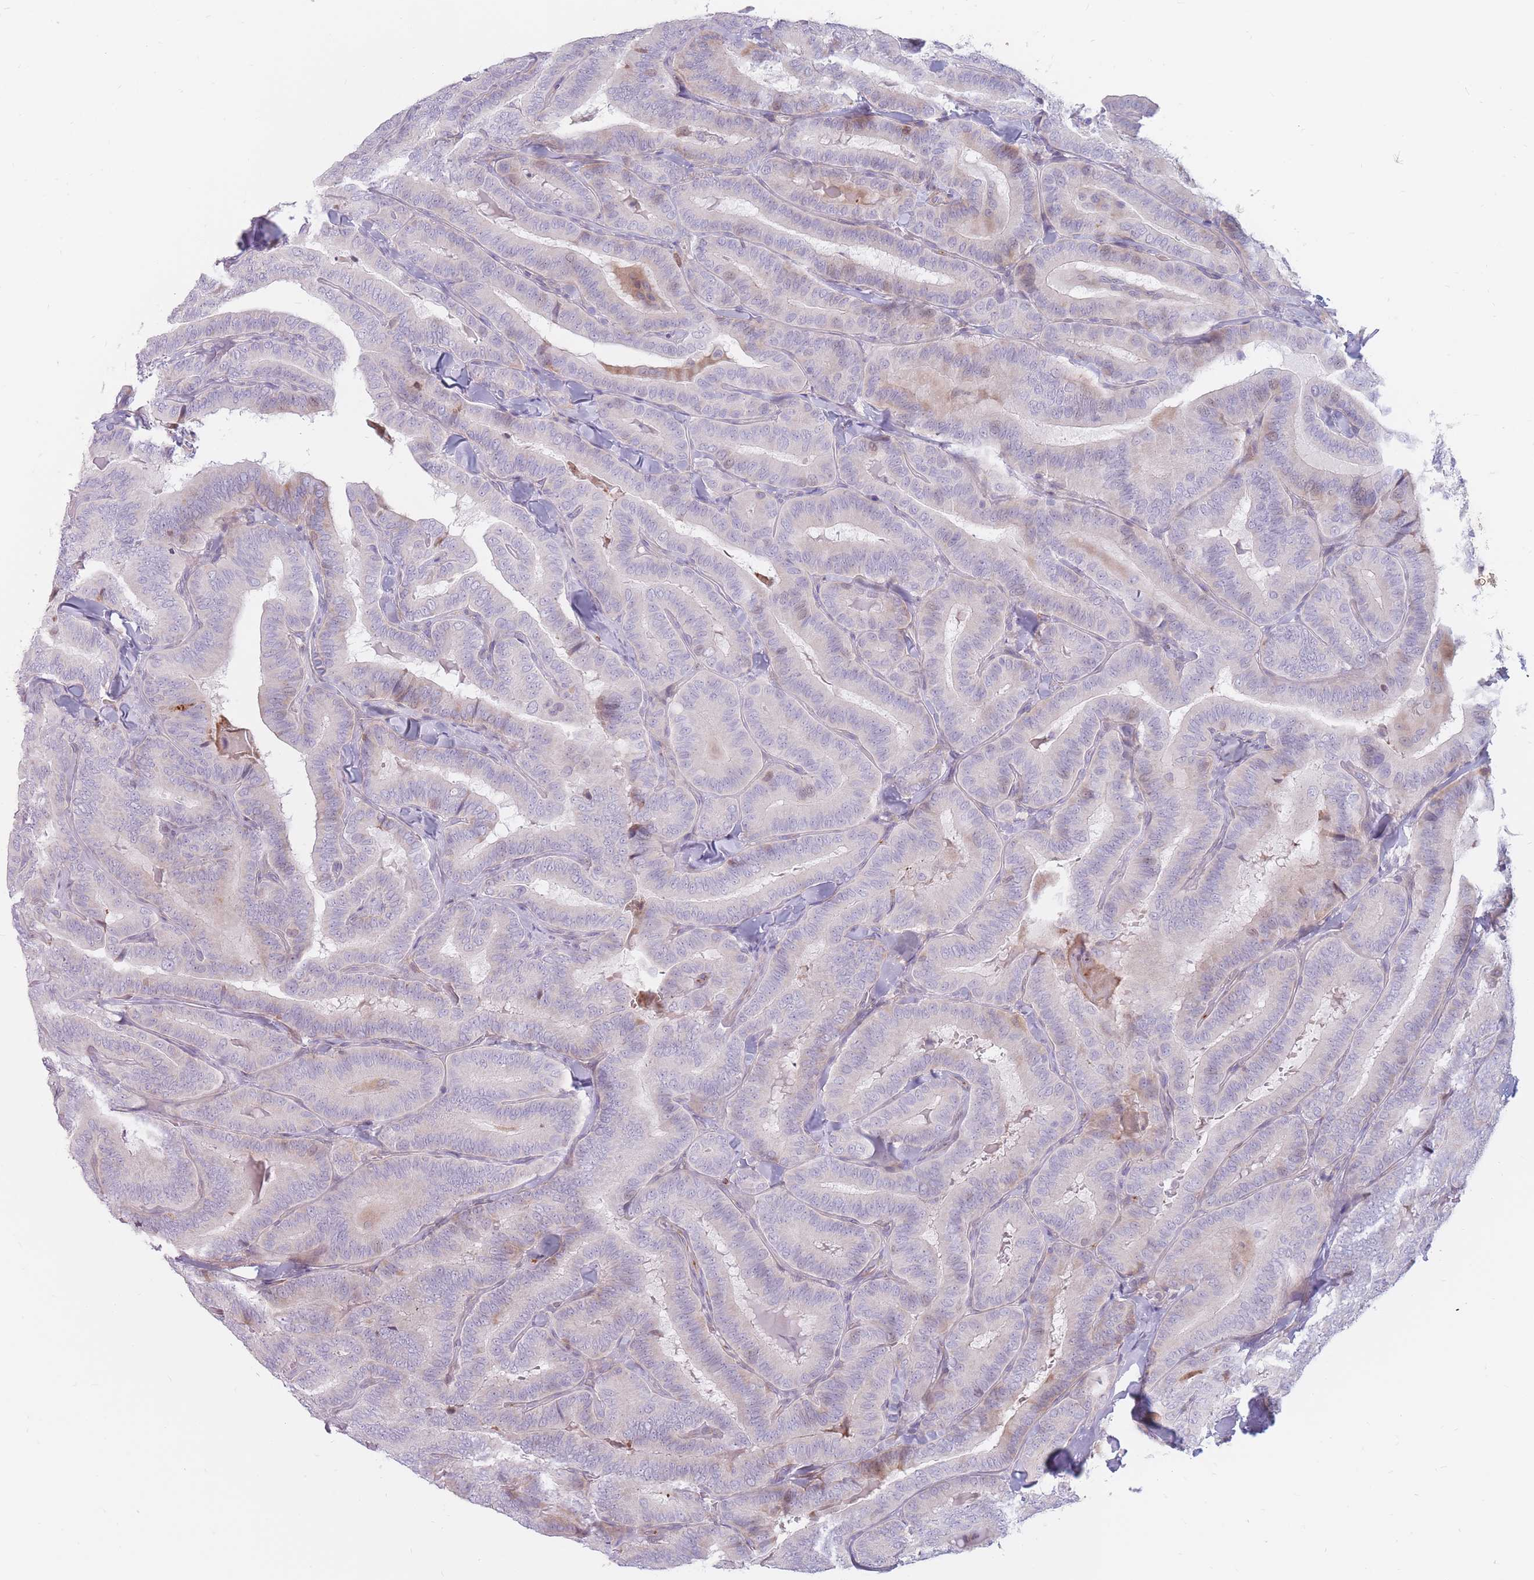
{"staining": {"intensity": "negative", "quantity": "none", "location": "none"}, "tissue": "thyroid cancer", "cell_type": "Tumor cells", "image_type": "cancer", "snomed": [{"axis": "morphology", "description": "Papillary adenocarcinoma, NOS"}, {"axis": "topography", "description": "Thyroid gland"}], "caption": "A photomicrograph of human papillary adenocarcinoma (thyroid) is negative for staining in tumor cells. The staining was performed using DAB (3,3'-diaminobenzidine) to visualize the protein expression in brown, while the nuclei were stained in blue with hematoxylin (Magnification: 20x).", "gene": "PTGDR", "patient": {"sex": "male", "age": 61}}